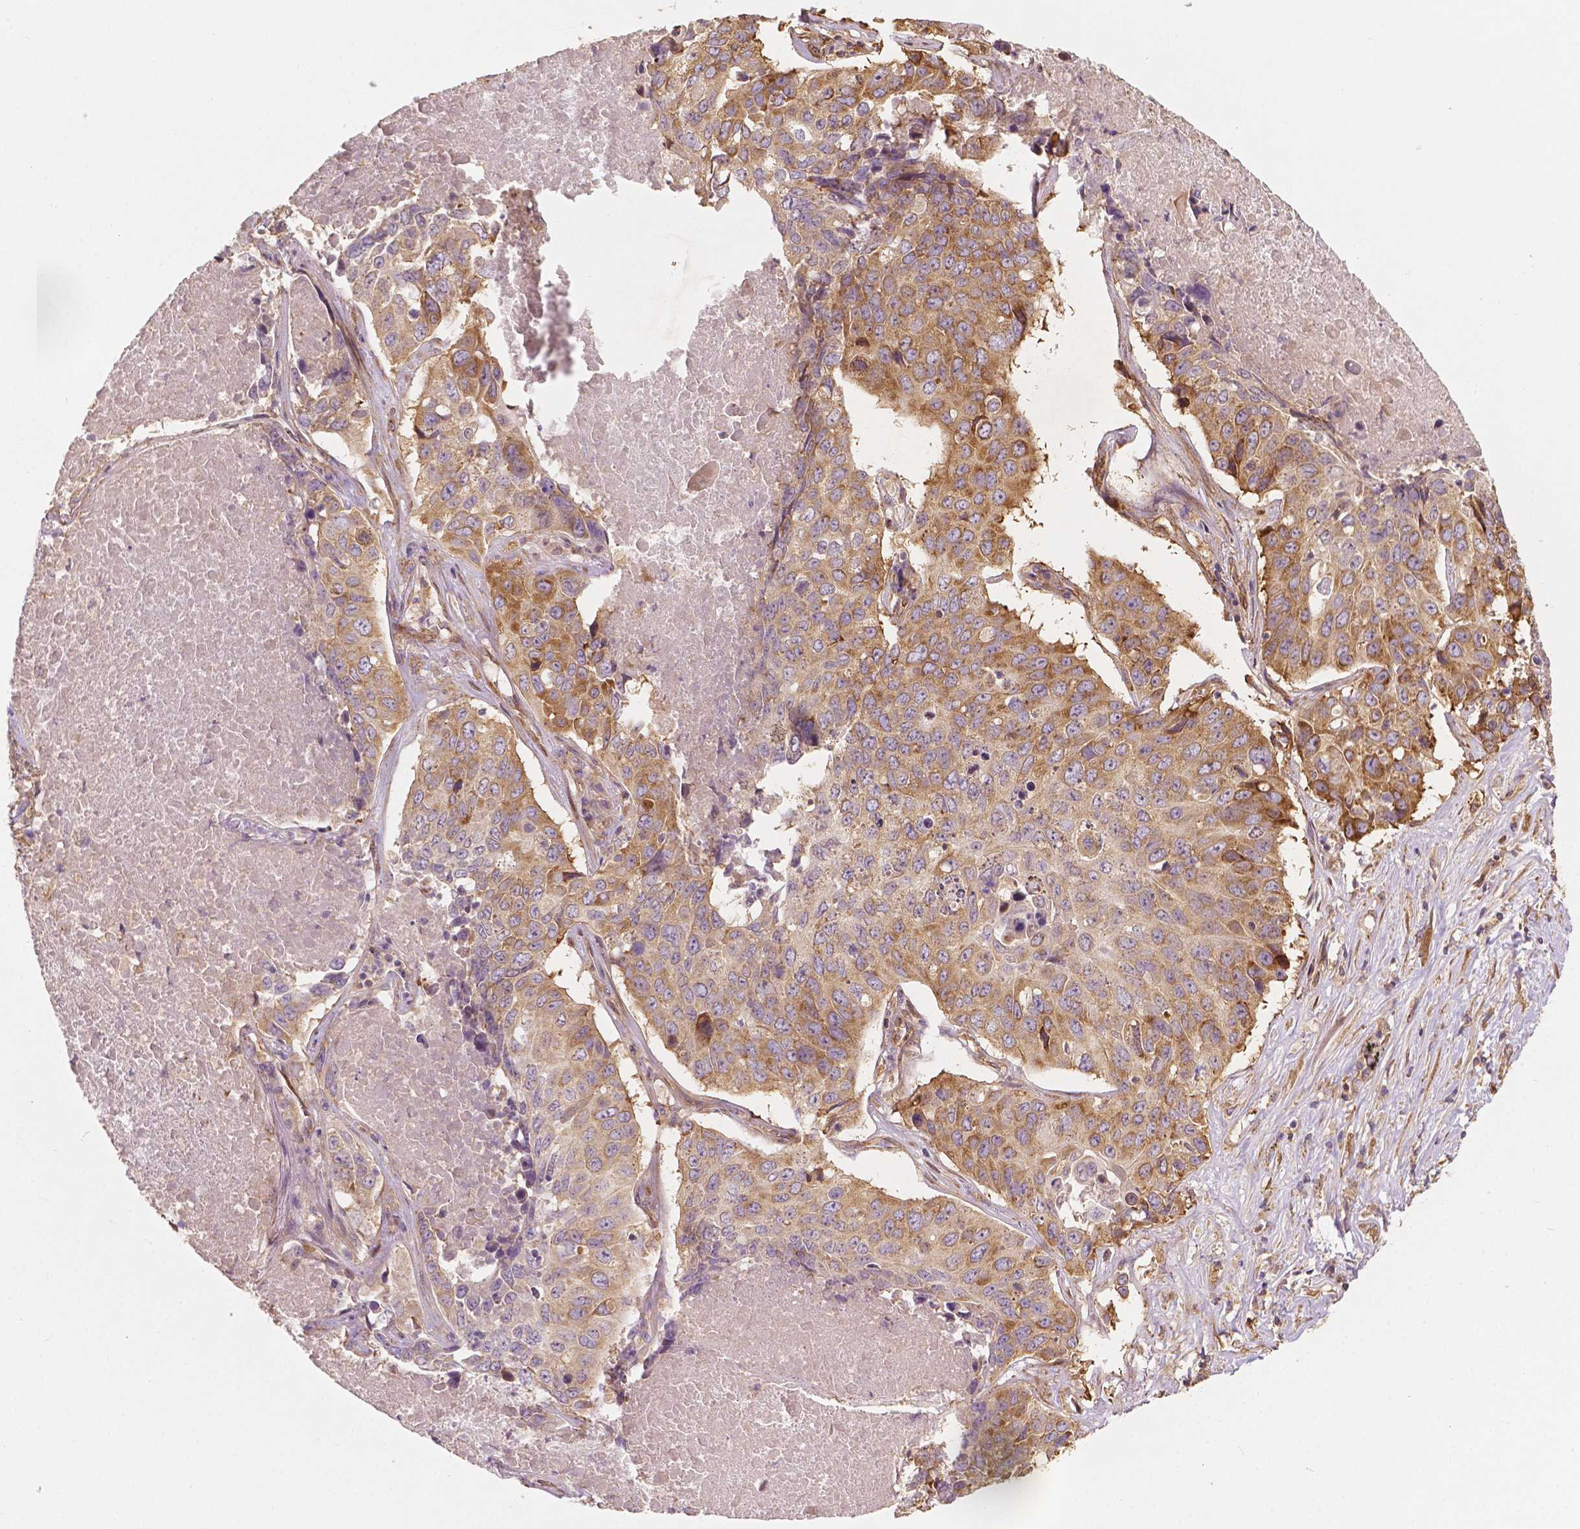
{"staining": {"intensity": "moderate", "quantity": "25%-75%", "location": "cytoplasmic/membranous"}, "tissue": "lung cancer", "cell_type": "Tumor cells", "image_type": "cancer", "snomed": [{"axis": "morphology", "description": "Normal tissue, NOS"}, {"axis": "morphology", "description": "Squamous cell carcinoma, NOS"}, {"axis": "topography", "description": "Bronchus"}, {"axis": "topography", "description": "Lung"}], "caption": "Protein expression analysis of lung cancer shows moderate cytoplasmic/membranous staining in approximately 25%-75% of tumor cells. The staining is performed using DAB brown chromogen to label protein expression. The nuclei are counter-stained blue using hematoxylin.", "gene": "G3BP1", "patient": {"sex": "male", "age": 64}}